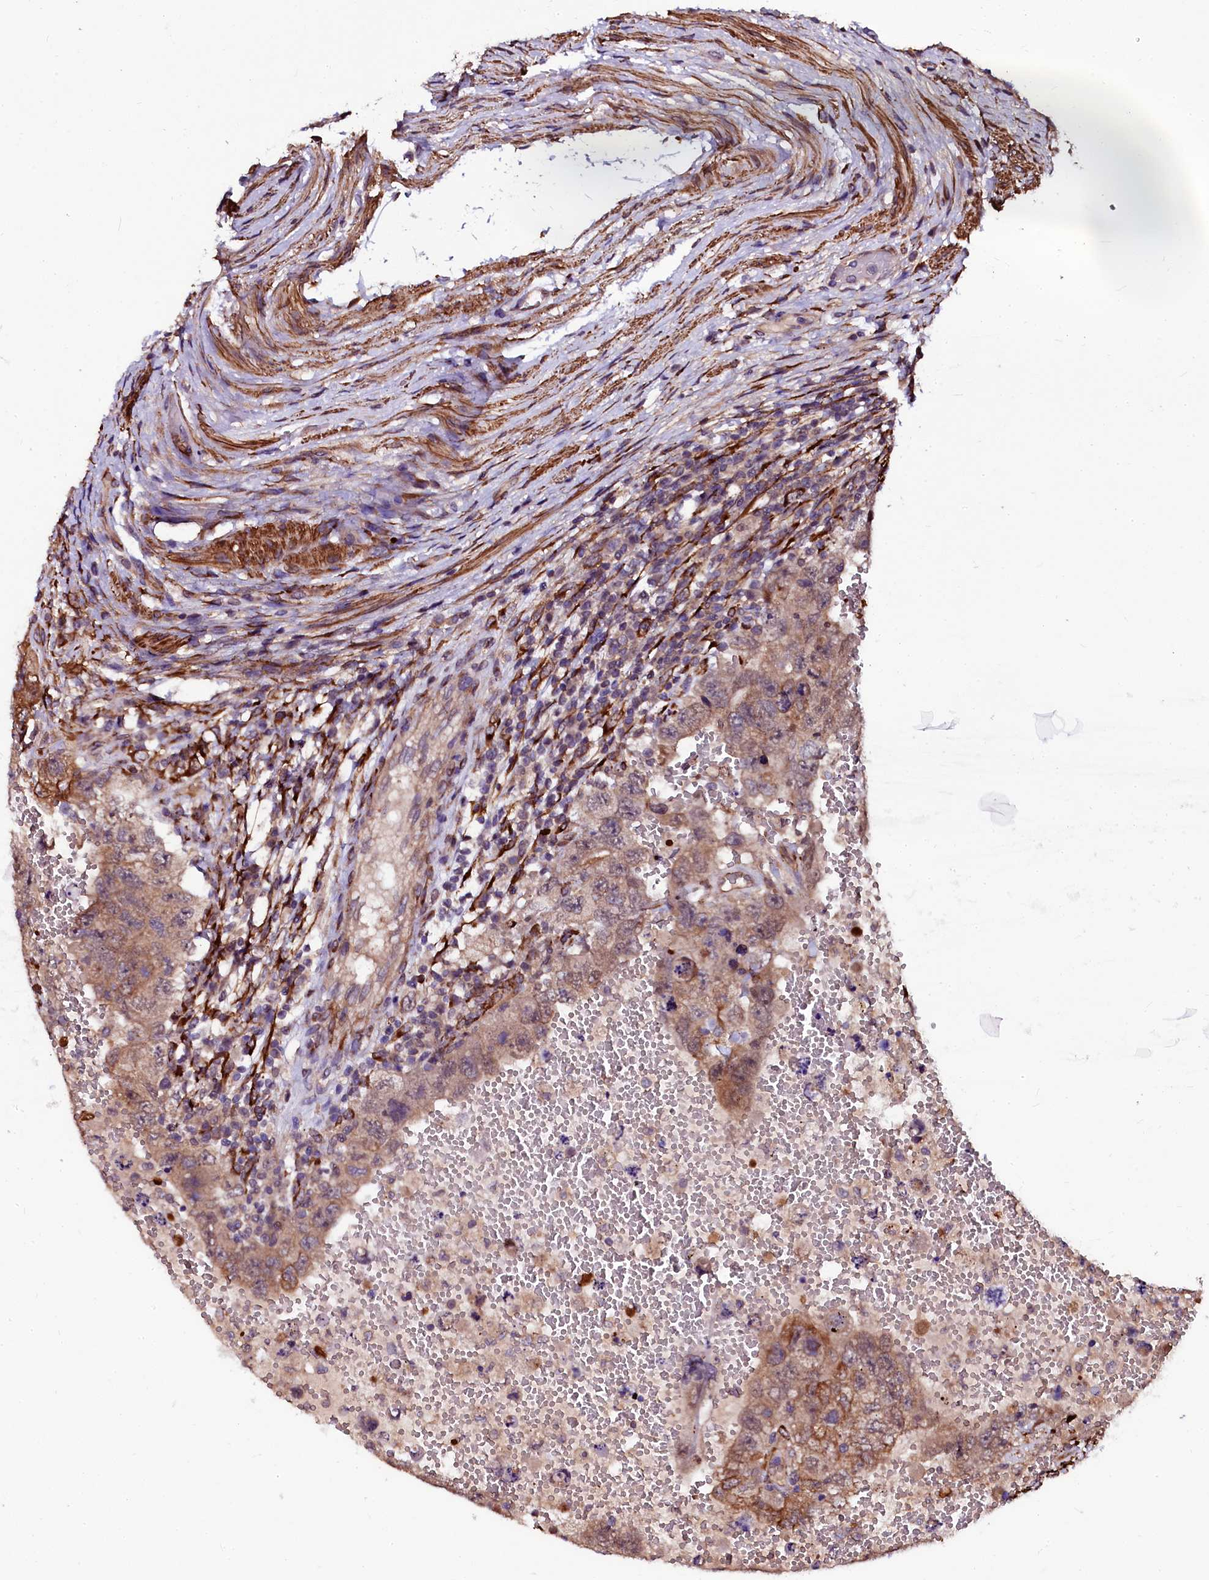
{"staining": {"intensity": "moderate", "quantity": "25%-75%", "location": "cytoplasmic/membranous"}, "tissue": "testis cancer", "cell_type": "Tumor cells", "image_type": "cancer", "snomed": [{"axis": "morphology", "description": "Carcinoma, Embryonal, NOS"}, {"axis": "topography", "description": "Testis"}], "caption": "Immunohistochemical staining of human testis cancer (embryonal carcinoma) shows medium levels of moderate cytoplasmic/membranous protein expression in about 25%-75% of tumor cells.", "gene": "N4BP1", "patient": {"sex": "male", "age": 26}}